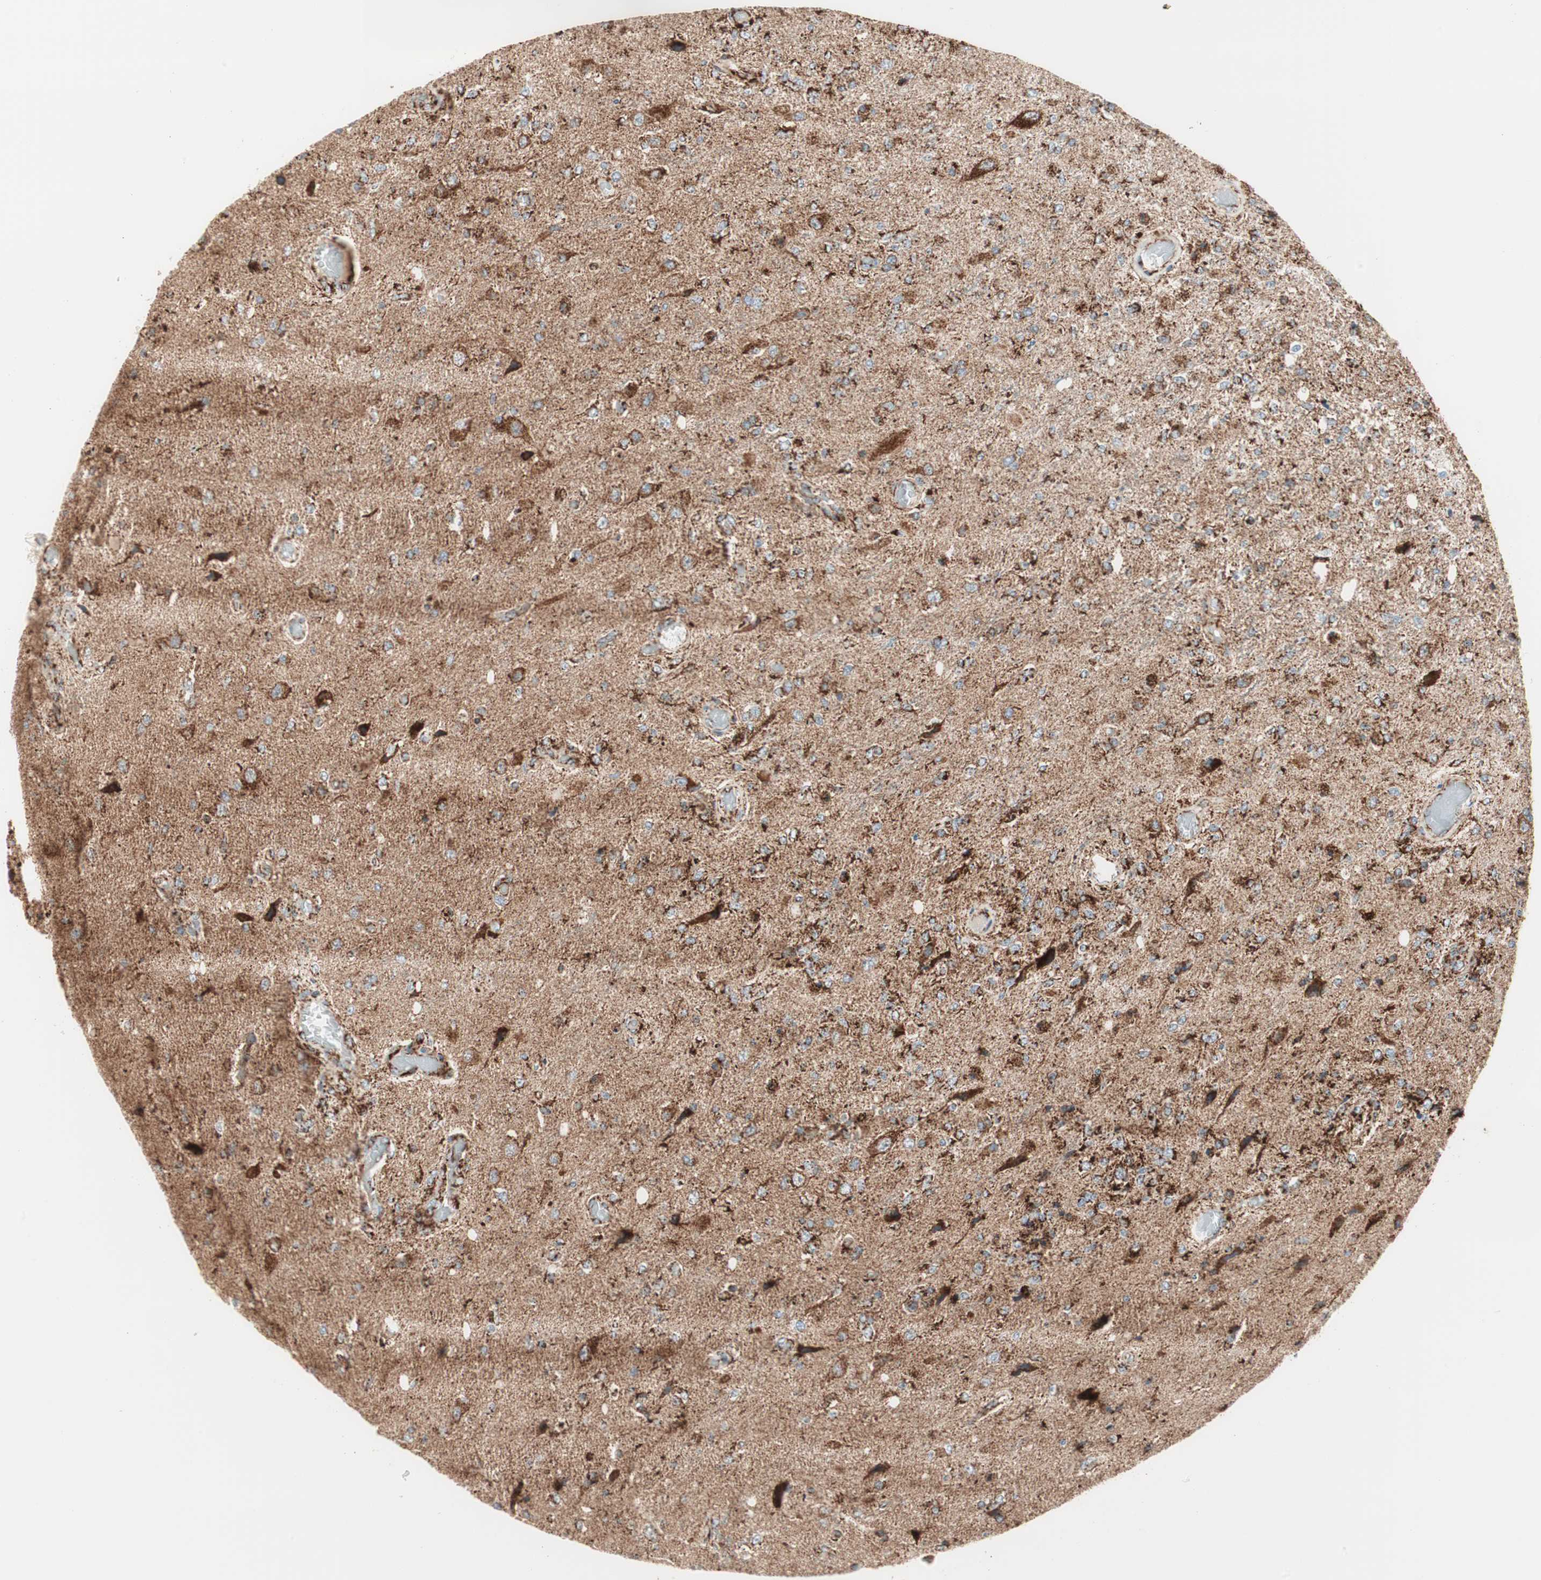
{"staining": {"intensity": "strong", "quantity": ">75%", "location": "cytoplasmic/membranous"}, "tissue": "glioma", "cell_type": "Tumor cells", "image_type": "cancer", "snomed": [{"axis": "morphology", "description": "Normal tissue, NOS"}, {"axis": "morphology", "description": "Glioma, malignant, High grade"}, {"axis": "topography", "description": "Cerebral cortex"}], "caption": "High-magnification brightfield microscopy of glioma stained with DAB (brown) and counterstained with hematoxylin (blue). tumor cells exhibit strong cytoplasmic/membranous staining is present in approximately>75% of cells. (Brightfield microscopy of DAB IHC at high magnification).", "gene": "TOMM20", "patient": {"sex": "male", "age": 77}}